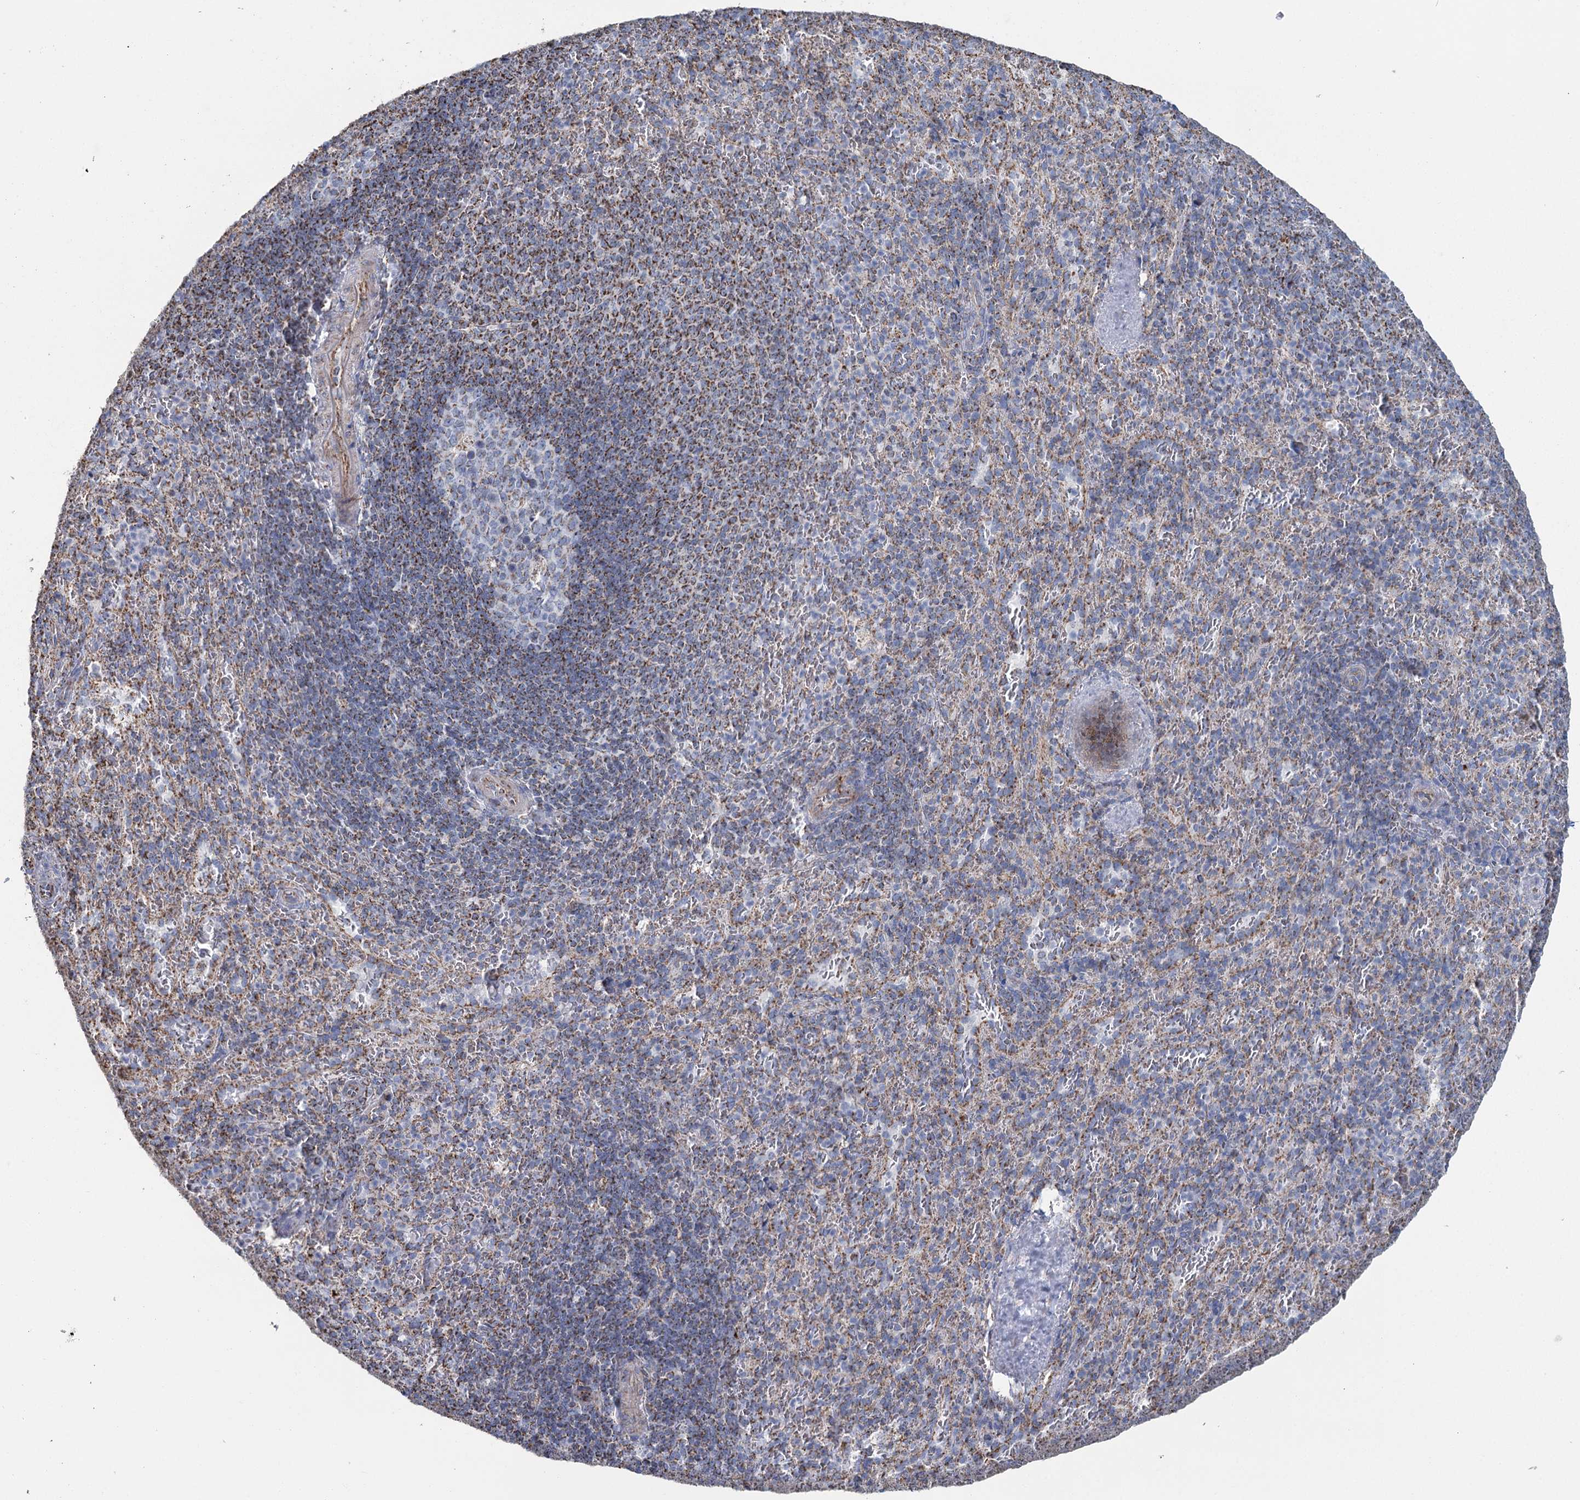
{"staining": {"intensity": "moderate", "quantity": "25%-75%", "location": "cytoplasmic/membranous"}, "tissue": "spleen", "cell_type": "Cells in red pulp", "image_type": "normal", "snomed": [{"axis": "morphology", "description": "Normal tissue, NOS"}, {"axis": "topography", "description": "Spleen"}], "caption": "Moderate cytoplasmic/membranous expression for a protein is seen in approximately 25%-75% of cells in red pulp of normal spleen using immunohistochemistry.", "gene": "MRPL44", "patient": {"sex": "female", "age": 21}}